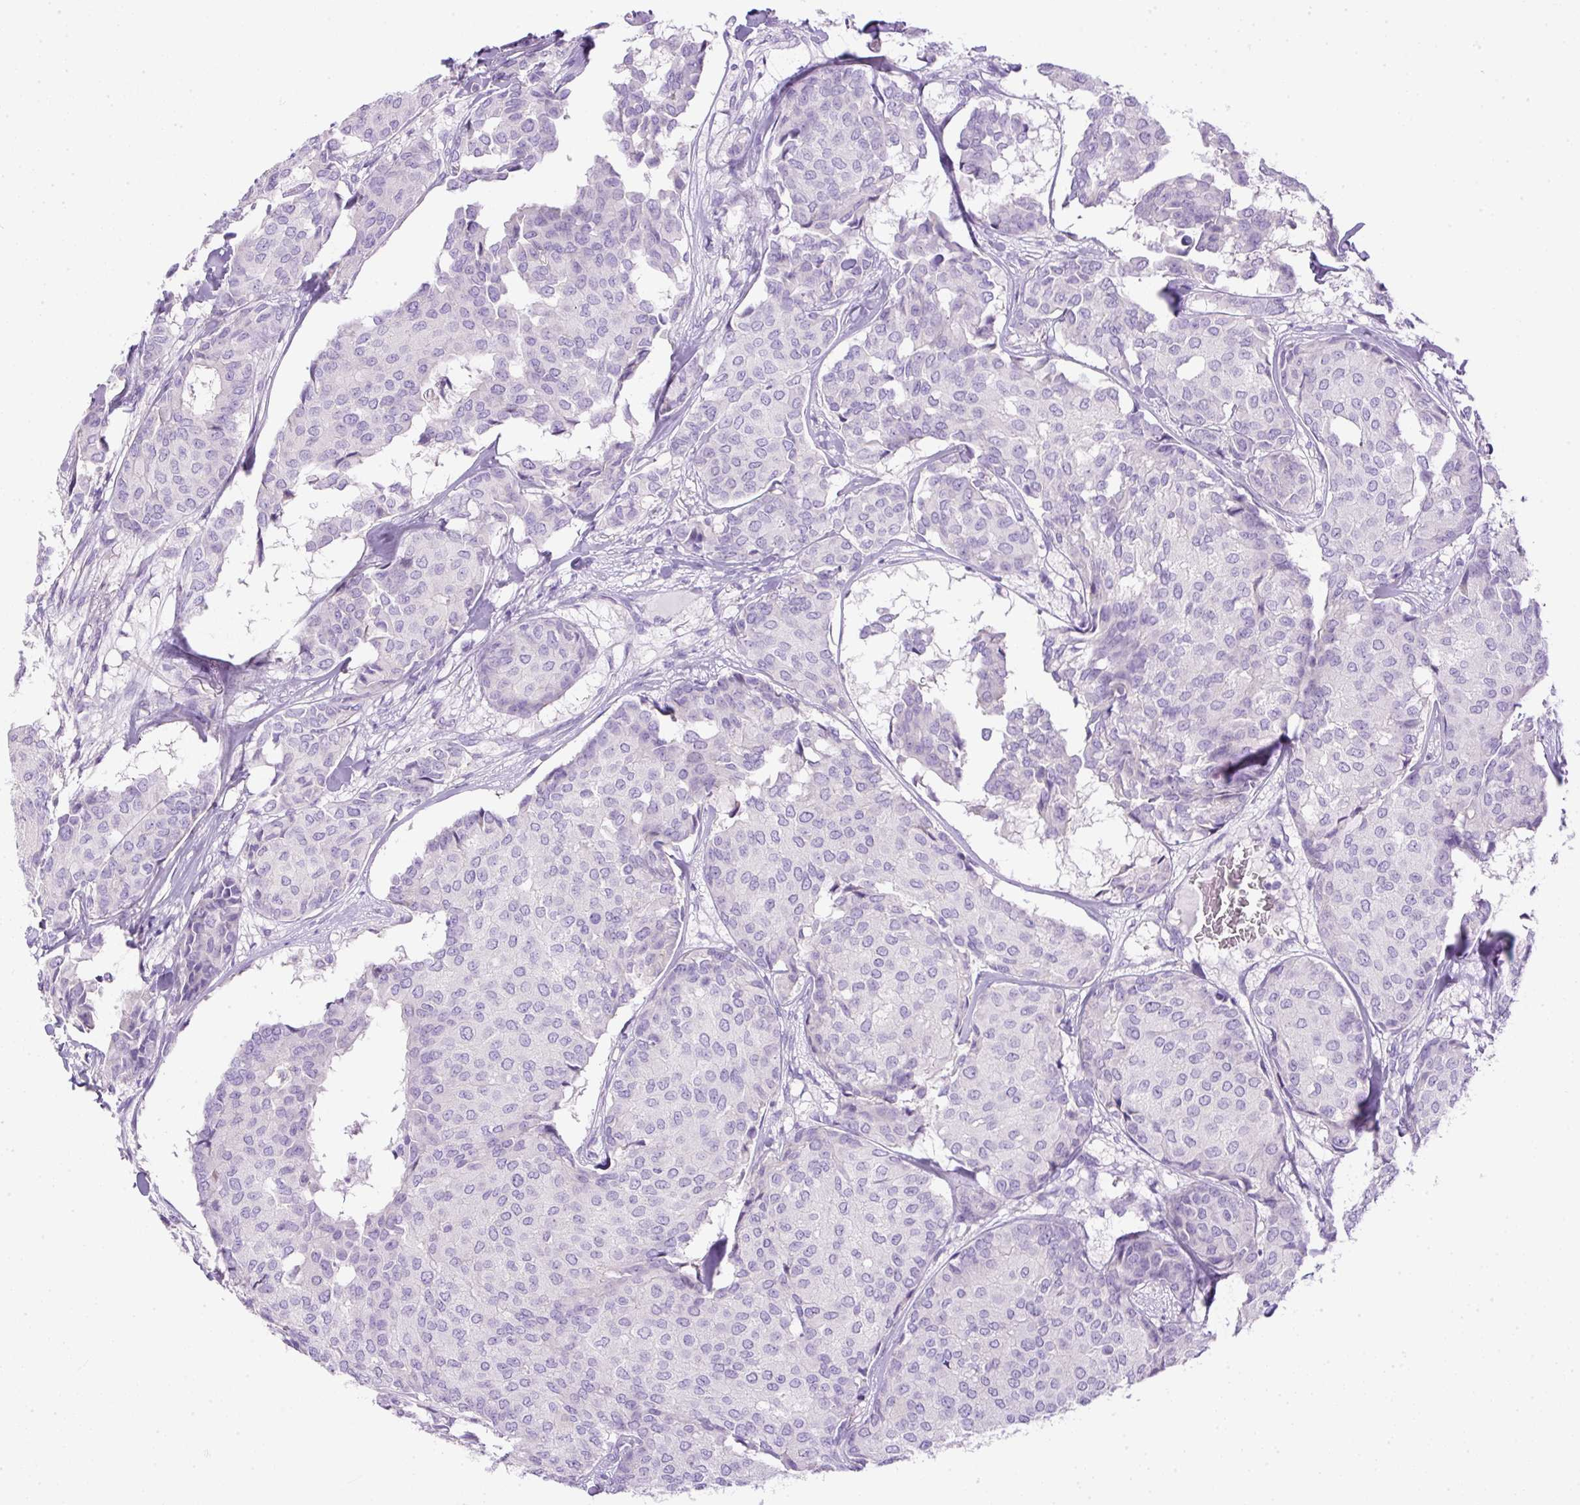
{"staining": {"intensity": "negative", "quantity": "none", "location": "none"}, "tissue": "breast cancer", "cell_type": "Tumor cells", "image_type": "cancer", "snomed": [{"axis": "morphology", "description": "Duct carcinoma"}, {"axis": "topography", "description": "Breast"}], "caption": "Human breast cancer stained for a protein using immunohistochemistry (IHC) reveals no staining in tumor cells.", "gene": "DAPK1", "patient": {"sex": "female", "age": 75}}